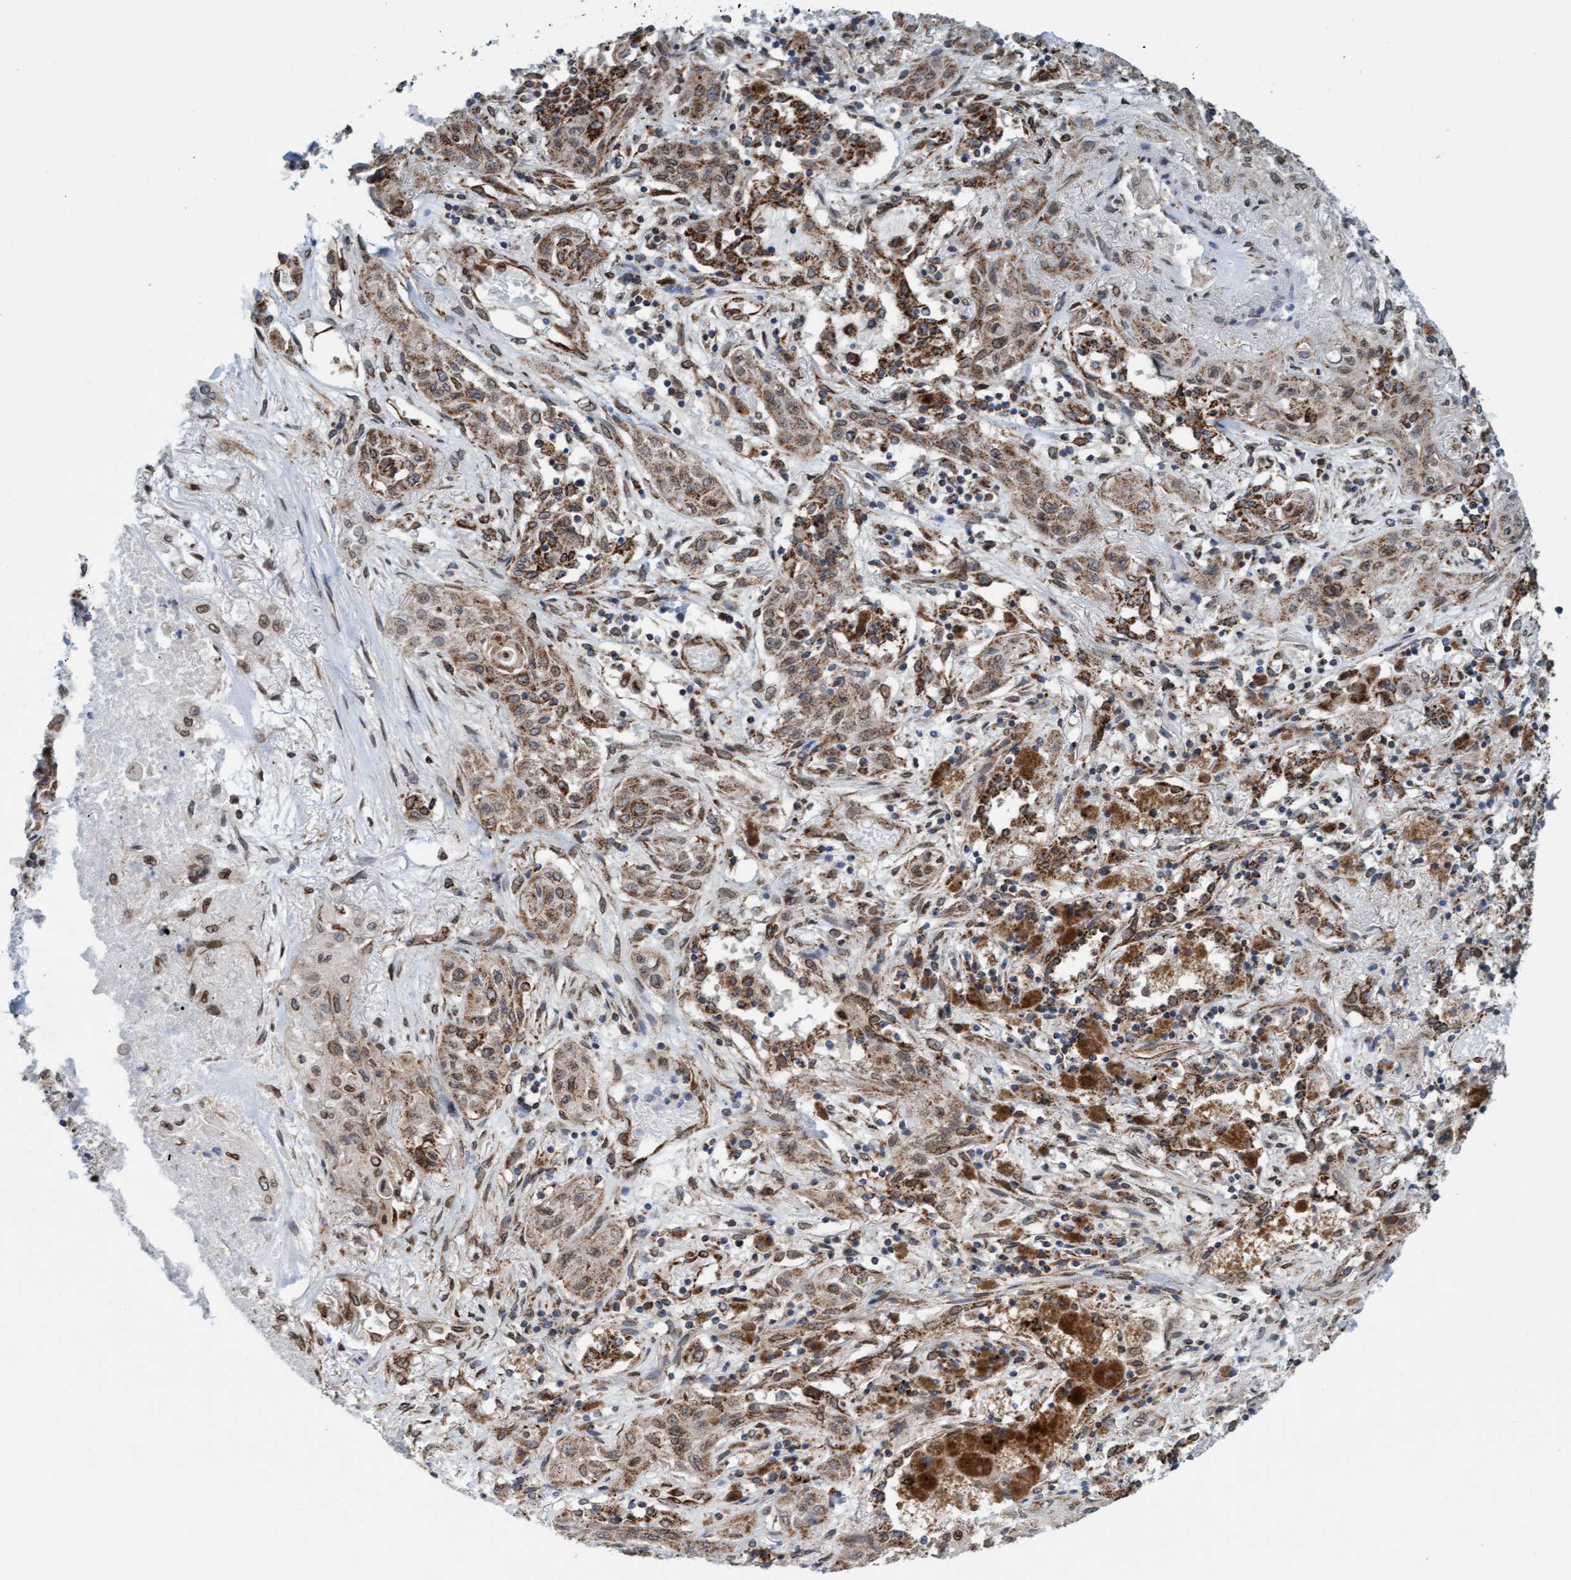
{"staining": {"intensity": "moderate", "quantity": ">75%", "location": "cytoplasmic/membranous"}, "tissue": "lung cancer", "cell_type": "Tumor cells", "image_type": "cancer", "snomed": [{"axis": "morphology", "description": "Squamous cell carcinoma, NOS"}, {"axis": "topography", "description": "Lung"}], "caption": "Immunohistochemistry (IHC) (DAB) staining of squamous cell carcinoma (lung) reveals moderate cytoplasmic/membranous protein staining in approximately >75% of tumor cells. (DAB (3,3'-diaminobenzidine) IHC with brightfield microscopy, high magnification).", "gene": "MRPS23", "patient": {"sex": "female", "age": 47}}